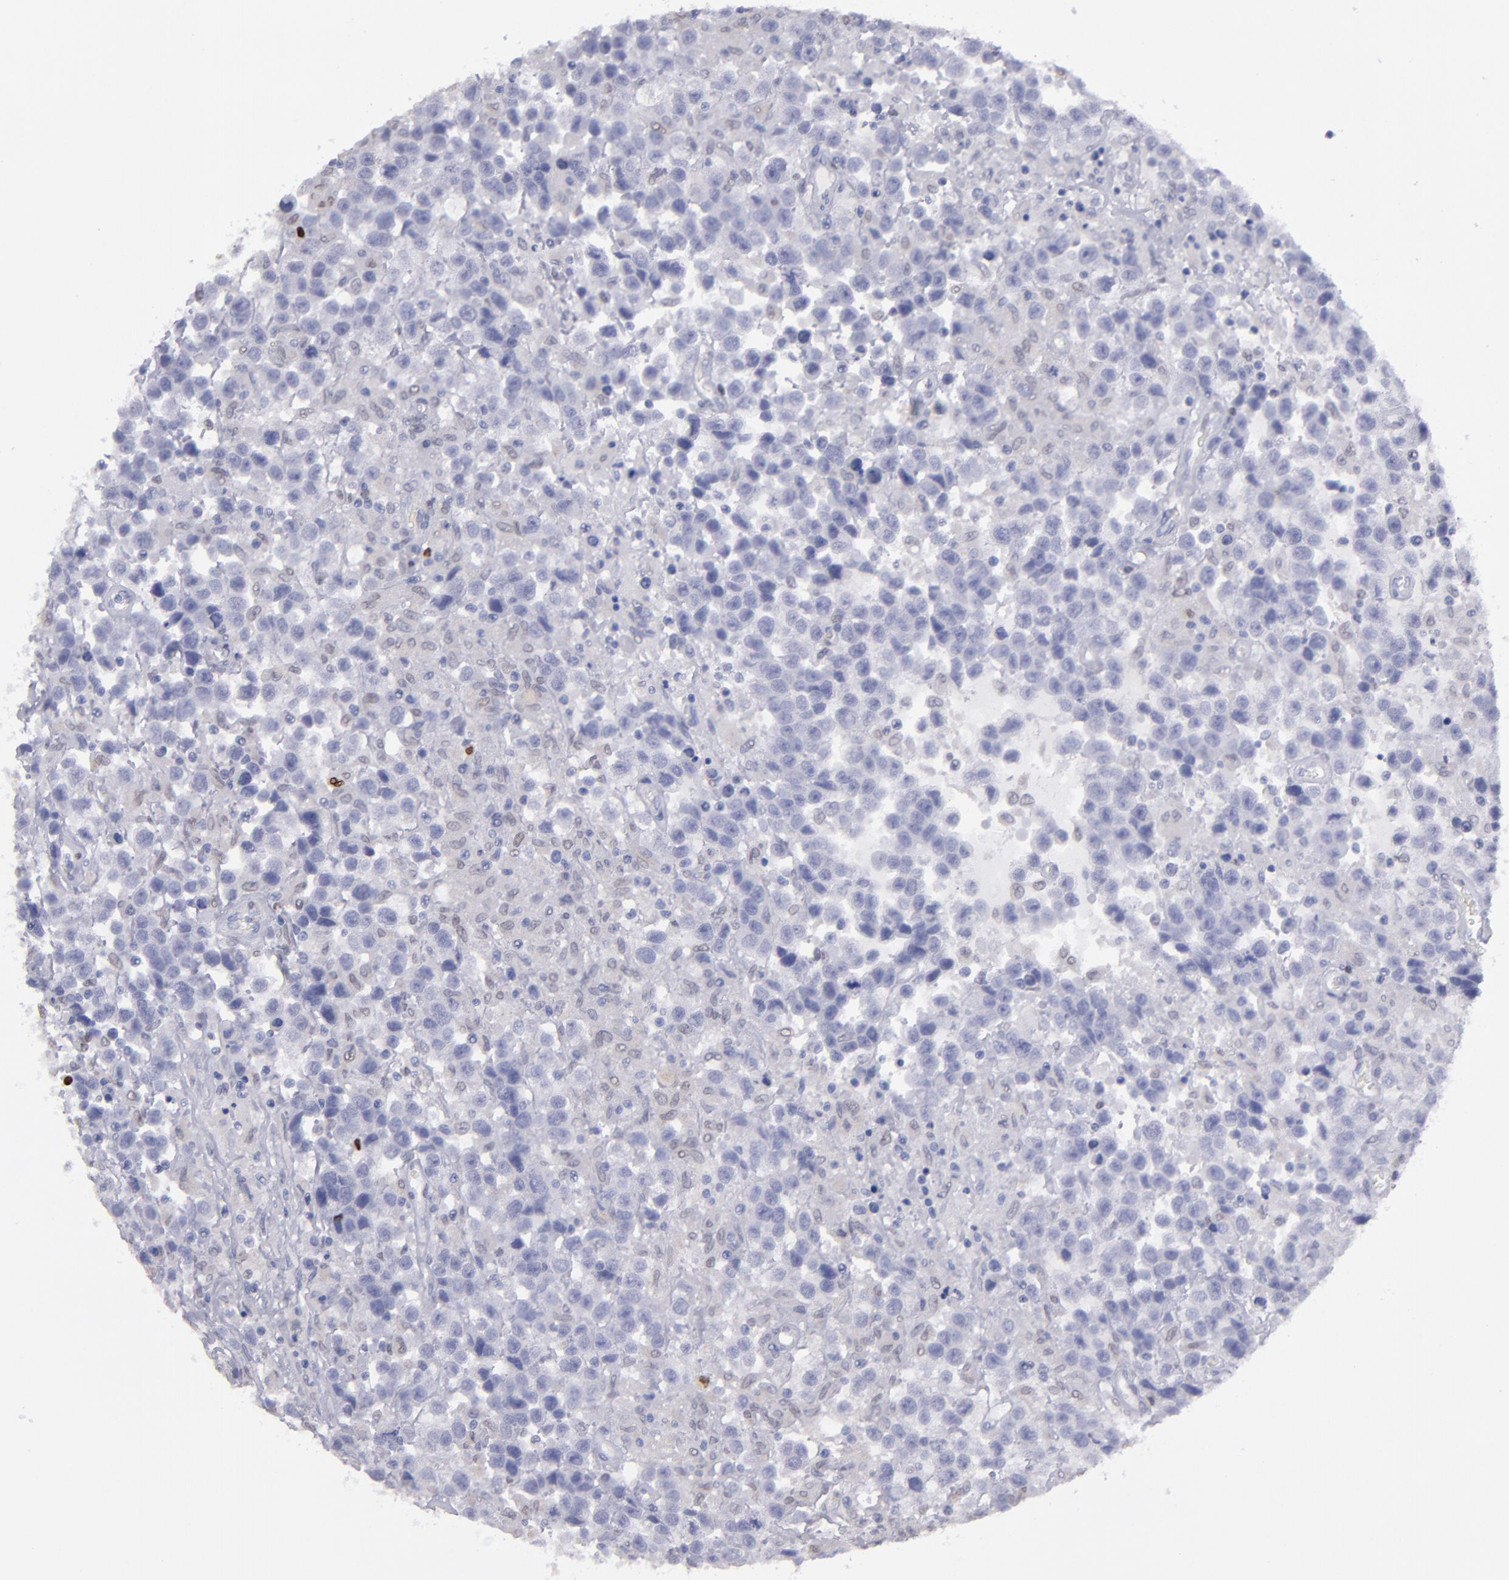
{"staining": {"intensity": "negative", "quantity": "none", "location": "none"}, "tissue": "testis cancer", "cell_type": "Tumor cells", "image_type": "cancer", "snomed": [{"axis": "morphology", "description": "Seminoma, NOS"}, {"axis": "topography", "description": "Testis"}], "caption": "A photomicrograph of human testis cancer is negative for staining in tumor cells.", "gene": "IRF8", "patient": {"sex": "male", "age": 43}}